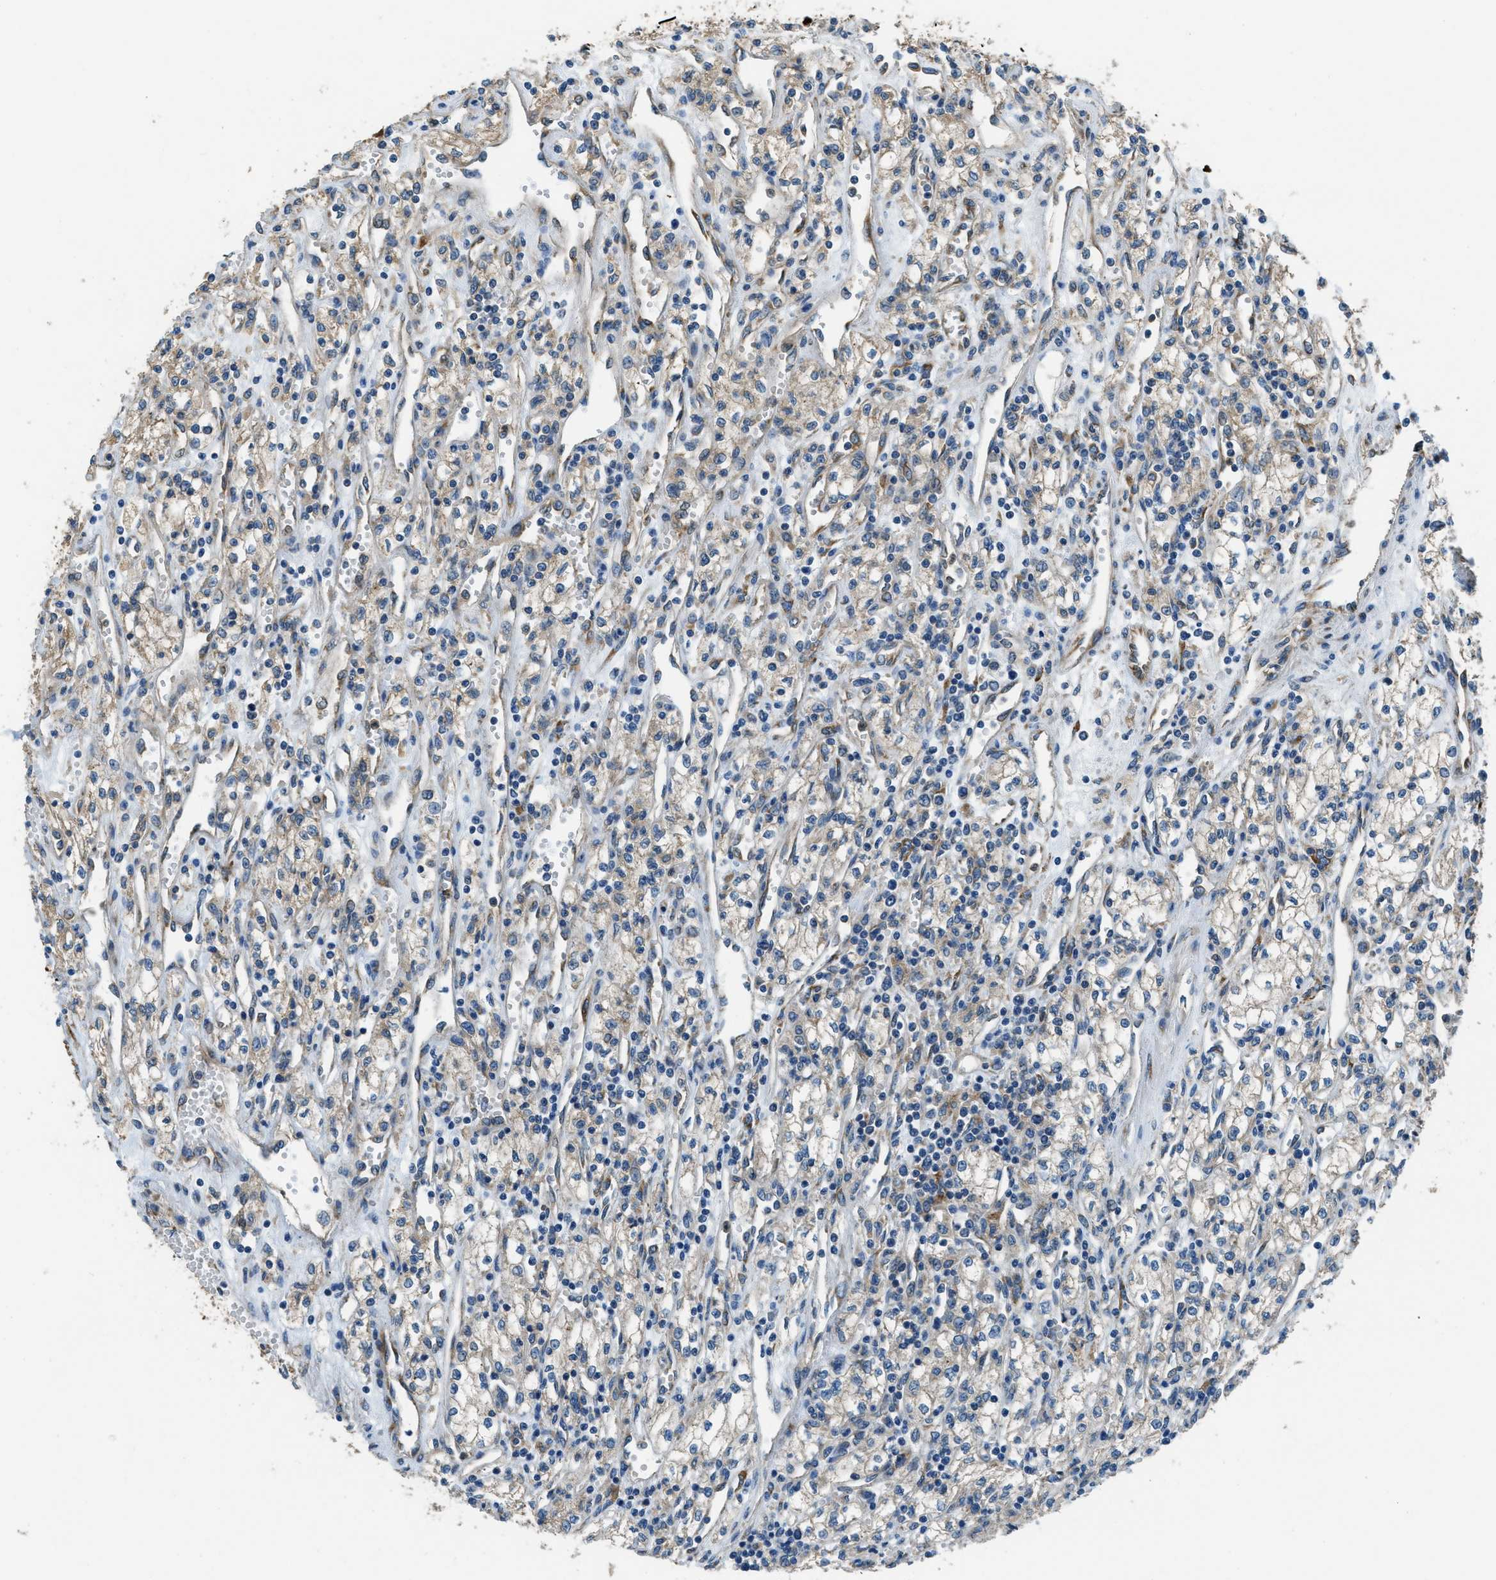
{"staining": {"intensity": "weak", "quantity": ">75%", "location": "cytoplasmic/membranous"}, "tissue": "renal cancer", "cell_type": "Tumor cells", "image_type": "cancer", "snomed": [{"axis": "morphology", "description": "Adenocarcinoma, NOS"}, {"axis": "topography", "description": "Kidney"}], "caption": "High-power microscopy captured an IHC histopathology image of renal cancer (adenocarcinoma), revealing weak cytoplasmic/membranous expression in about >75% of tumor cells. Using DAB (brown) and hematoxylin (blue) stains, captured at high magnification using brightfield microscopy.", "gene": "GIMAP8", "patient": {"sex": "male", "age": 59}}